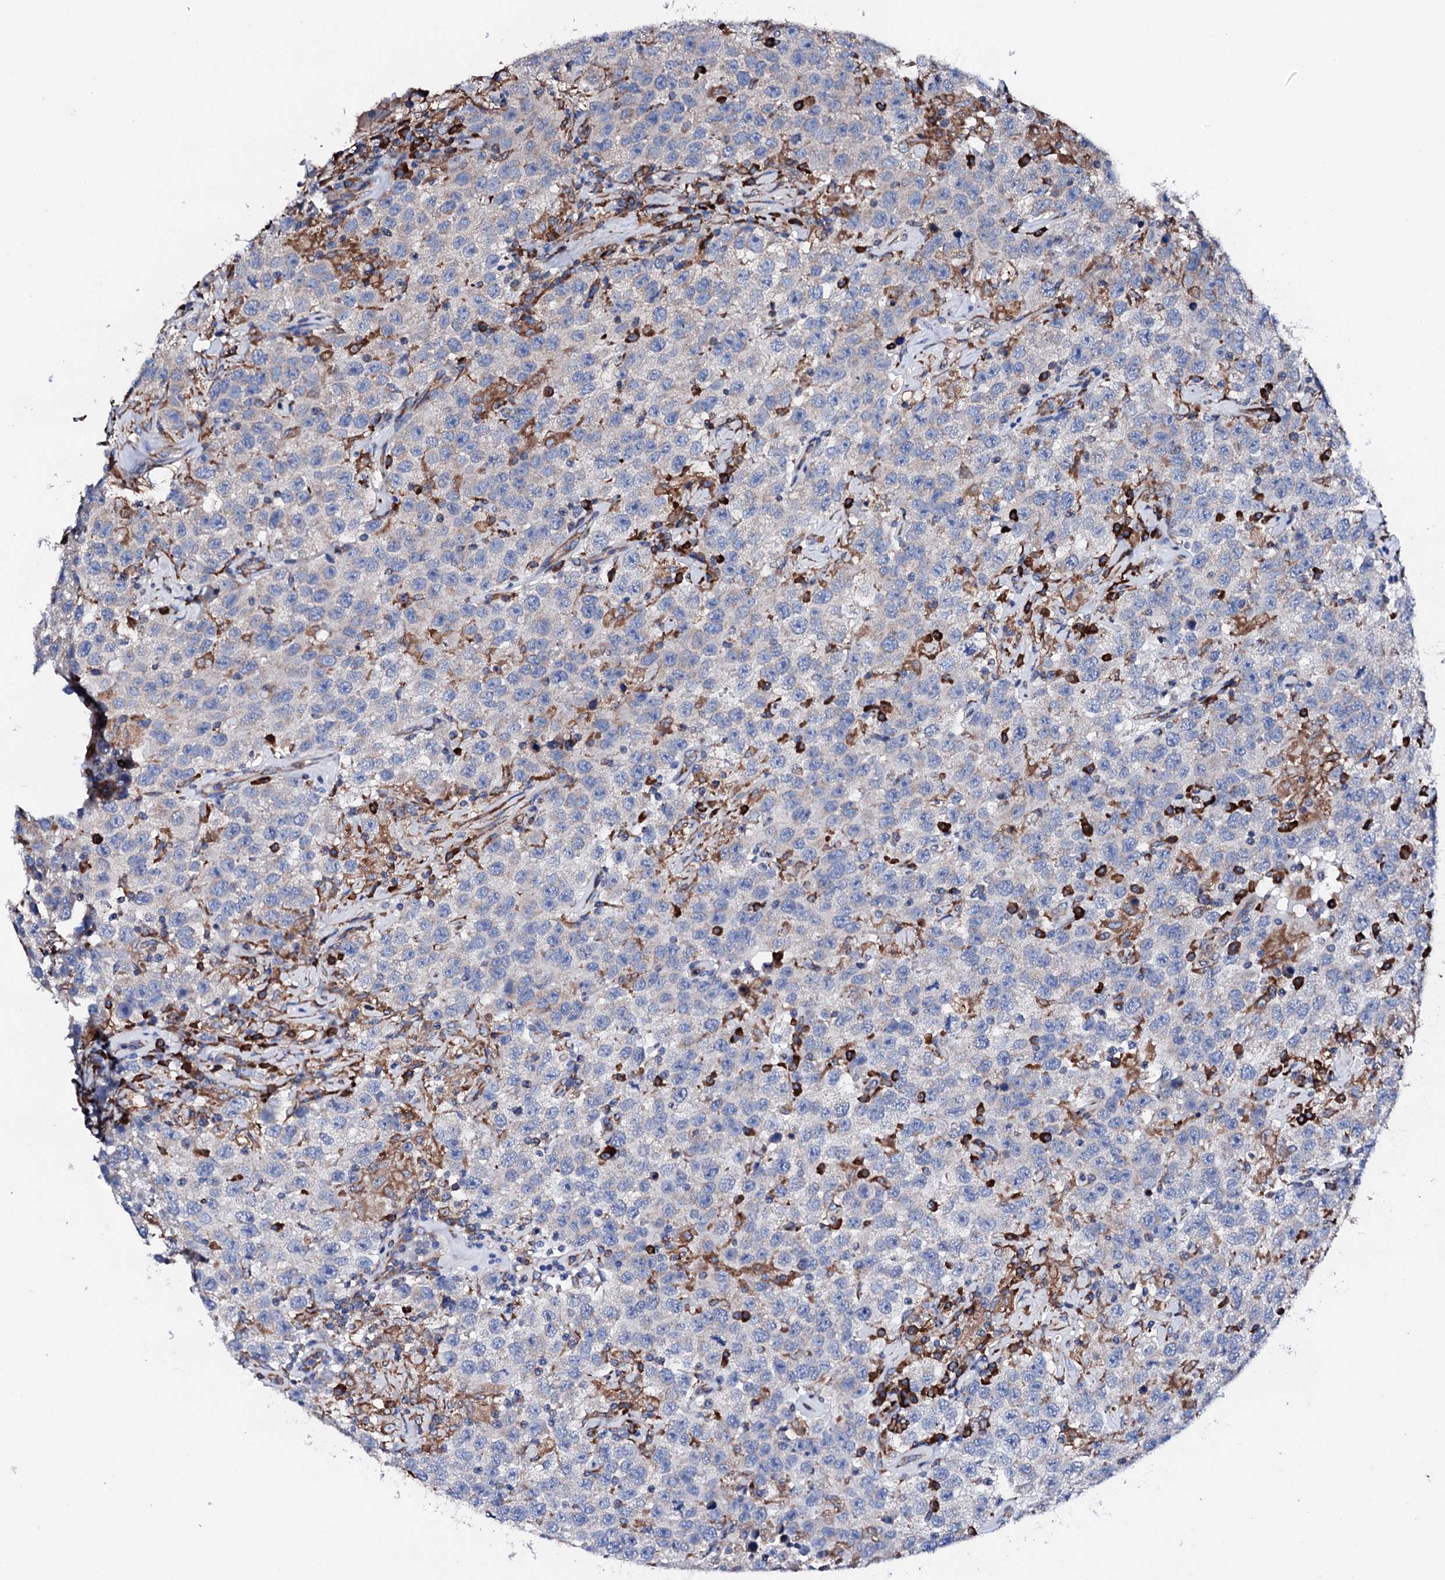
{"staining": {"intensity": "weak", "quantity": "25%-75%", "location": "cytoplasmic/membranous"}, "tissue": "testis cancer", "cell_type": "Tumor cells", "image_type": "cancer", "snomed": [{"axis": "morphology", "description": "Seminoma, NOS"}, {"axis": "topography", "description": "Testis"}], "caption": "Immunohistochemical staining of testis cancer (seminoma) demonstrates weak cytoplasmic/membranous protein staining in about 25%-75% of tumor cells.", "gene": "AMDHD1", "patient": {"sex": "male", "age": 41}}